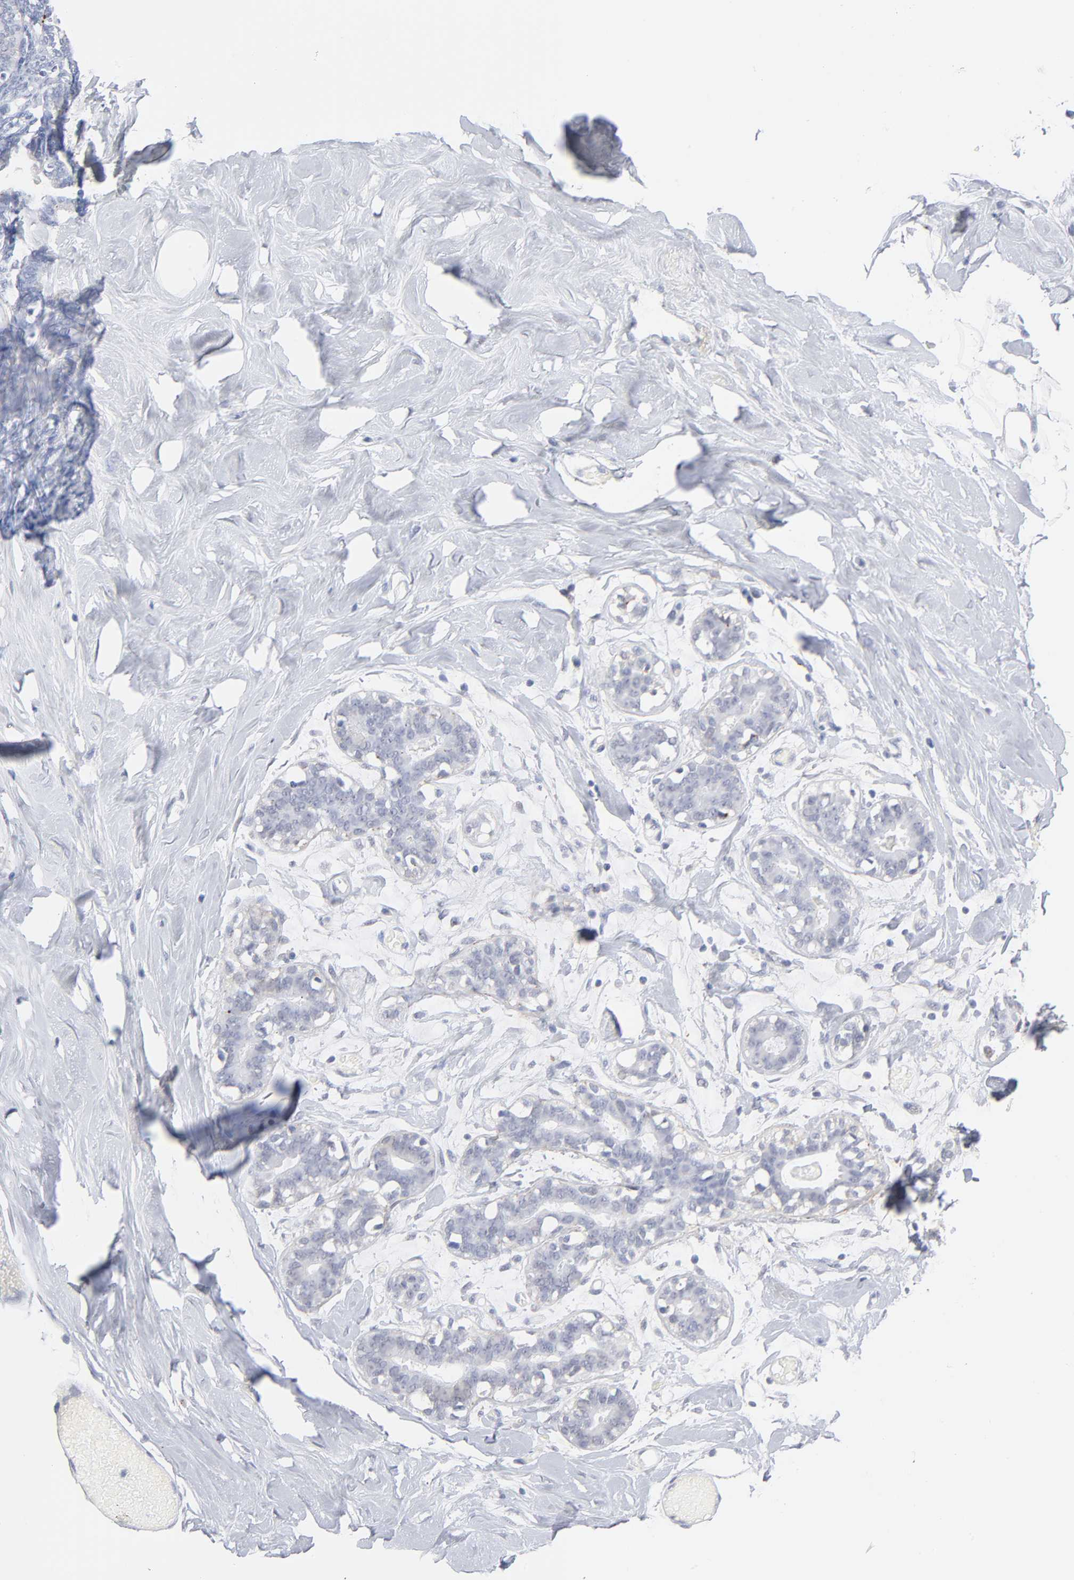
{"staining": {"intensity": "negative", "quantity": "none", "location": "none"}, "tissue": "breast", "cell_type": "Adipocytes", "image_type": "normal", "snomed": [{"axis": "morphology", "description": "Normal tissue, NOS"}, {"axis": "topography", "description": "Breast"}, {"axis": "topography", "description": "Soft tissue"}], "caption": "Immunohistochemistry of unremarkable human breast demonstrates no staining in adipocytes. (DAB IHC, high magnification).", "gene": "LTBP2", "patient": {"sex": "female", "age": 25}}